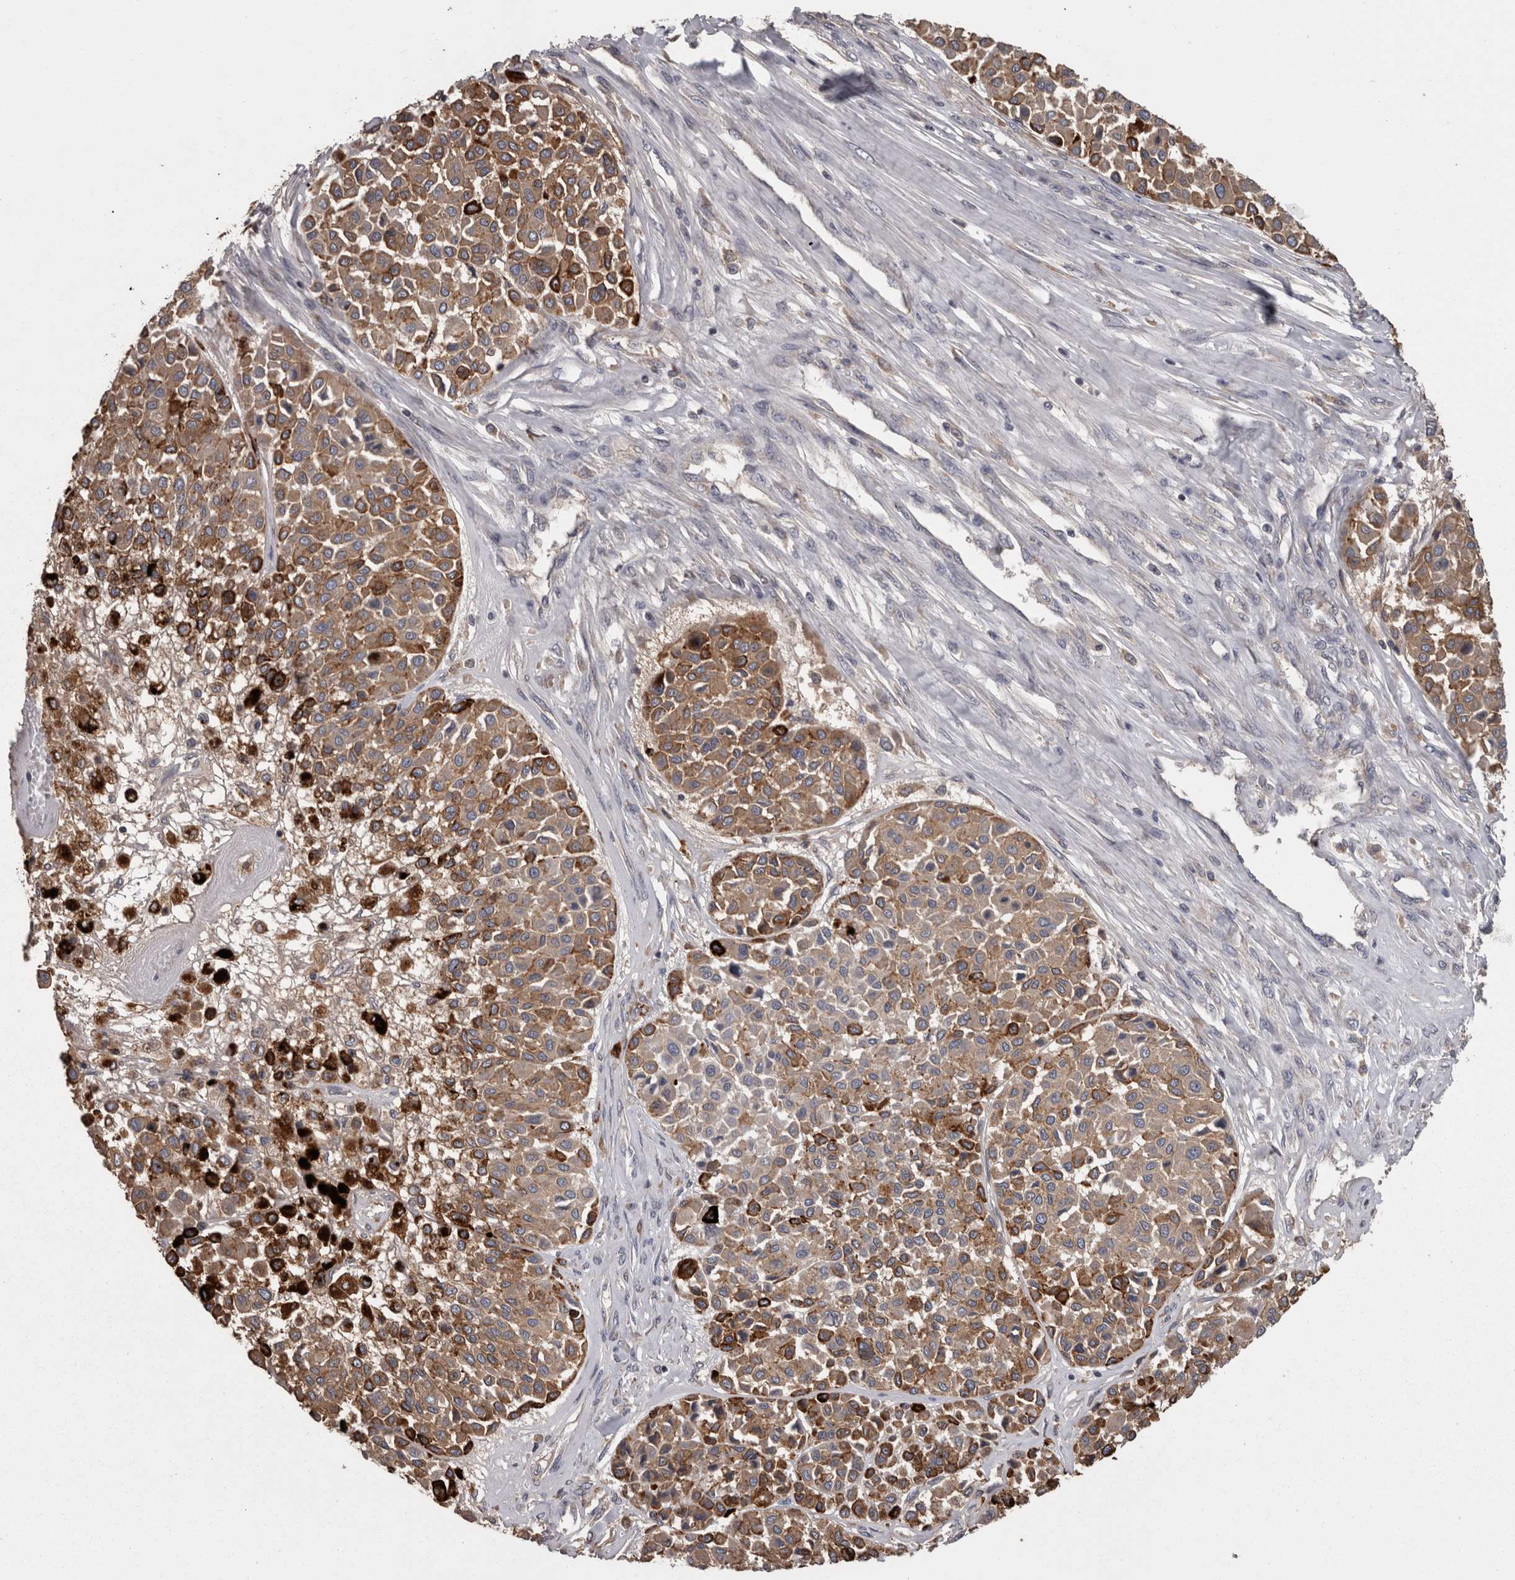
{"staining": {"intensity": "moderate", "quantity": ">75%", "location": "cytoplasmic/membranous"}, "tissue": "melanoma", "cell_type": "Tumor cells", "image_type": "cancer", "snomed": [{"axis": "morphology", "description": "Malignant melanoma, Metastatic site"}, {"axis": "topography", "description": "Soft tissue"}], "caption": "Protein expression analysis of melanoma exhibits moderate cytoplasmic/membranous positivity in approximately >75% of tumor cells. (Stains: DAB in brown, nuclei in blue, Microscopy: brightfield microscopy at high magnification).", "gene": "PCM1", "patient": {"sex": "male", "age": 41}}